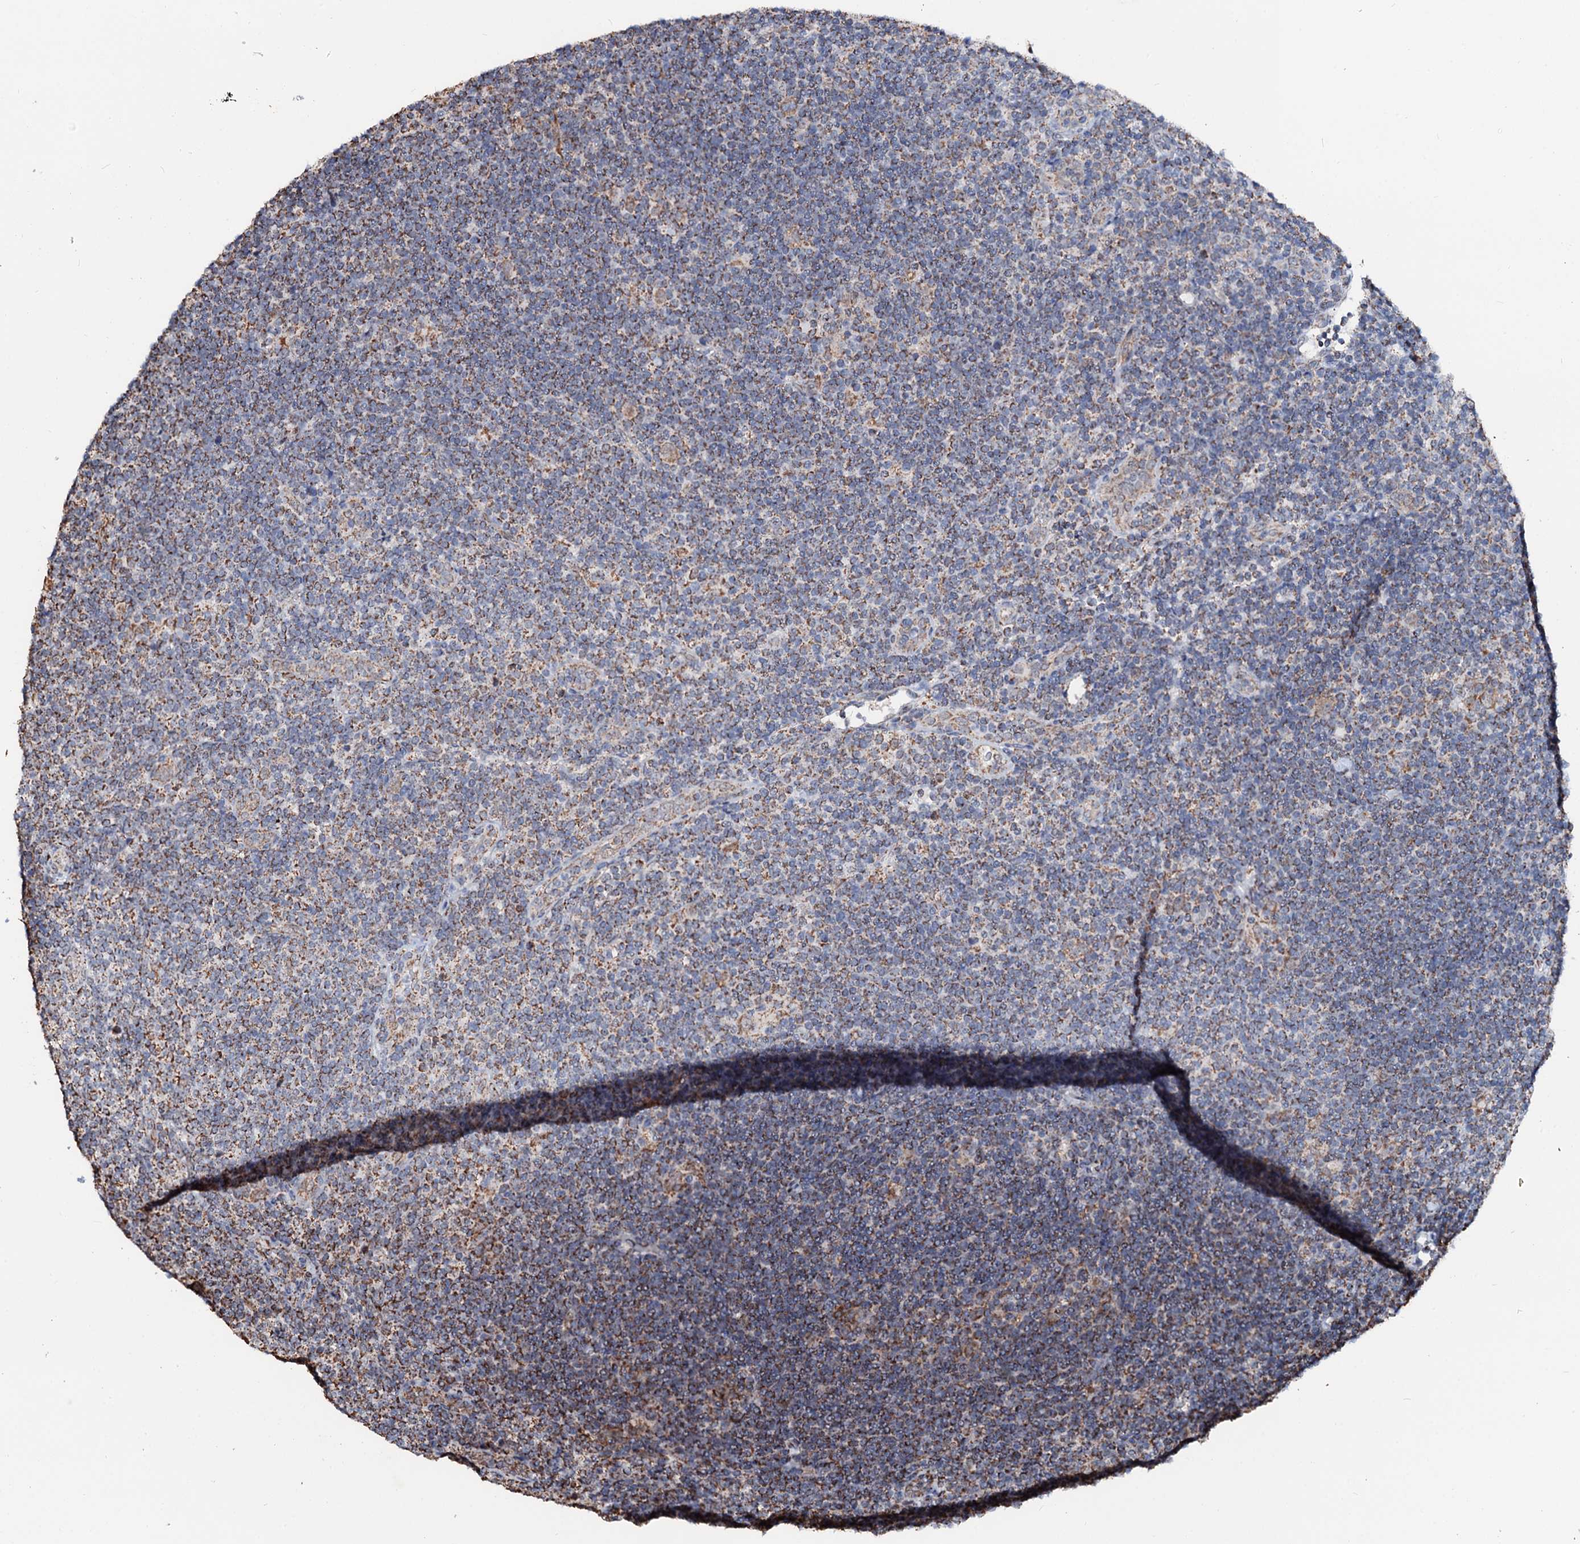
{"staining": {"intensity": "moderate", "quantity": ">75%", "location": "cytoplasmic/membranous"}, "tissue": "lymphoma", "cell_type": "Tumor cells", "image_type": "cancer", "snomed": [{"axis": "morphology", "description": "Hodgkin's disease, NOS"}, {"axis": "topography", "description": "Lymph node"}], "caption": "There is medium levels of moderate cytoplasmic/membranous staining in tumor cells of Hodgkin's disease, as demonstrated by immunohistochemical staining (brown color).", "gene": "SECISBP2L", "patient": {"sex": "female", "age": 57}}